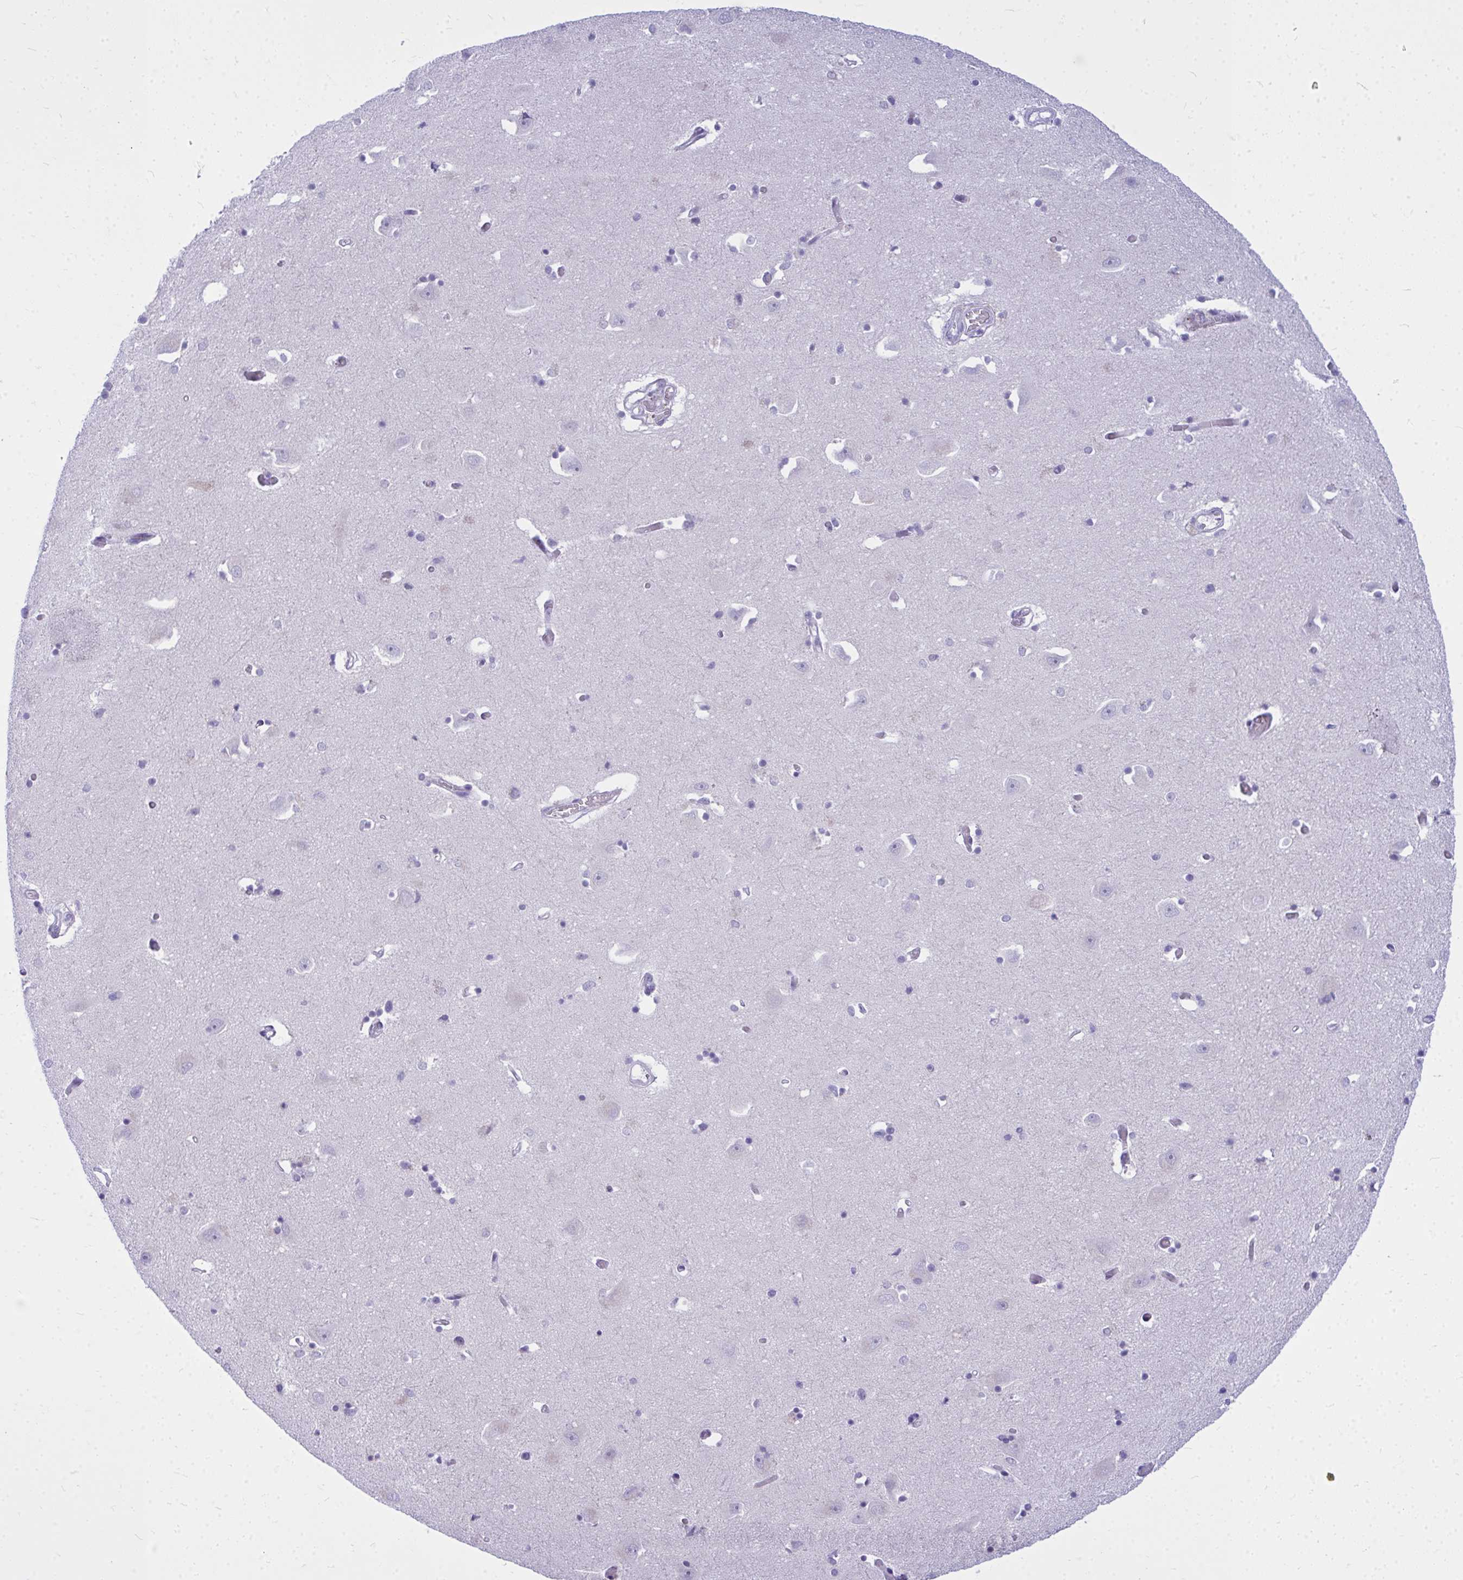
{"staining": {"intensity": "negative", "quantity": "none", "location": "none"}, "tissue": "caudate", "cell_type": "Glial cells", "image_type": "normal", "snomed": [{"axis": "morphology", "description": "Normal tissue, NOS"}, {"axis": "topography", "description": "Lateral ventricle wall"}, {"axis": "topography", "description": "Hippocampus"}], "caption": "Protein analysis of benign caudate shows no significant positivity in glial cells. (DAB (3,3'-diaminobenzidine) IHC visualized using brightfield microscopy, high magnification).", "gene": "ZSCAN25", "patient": {"sex": "female", "age": 63}}